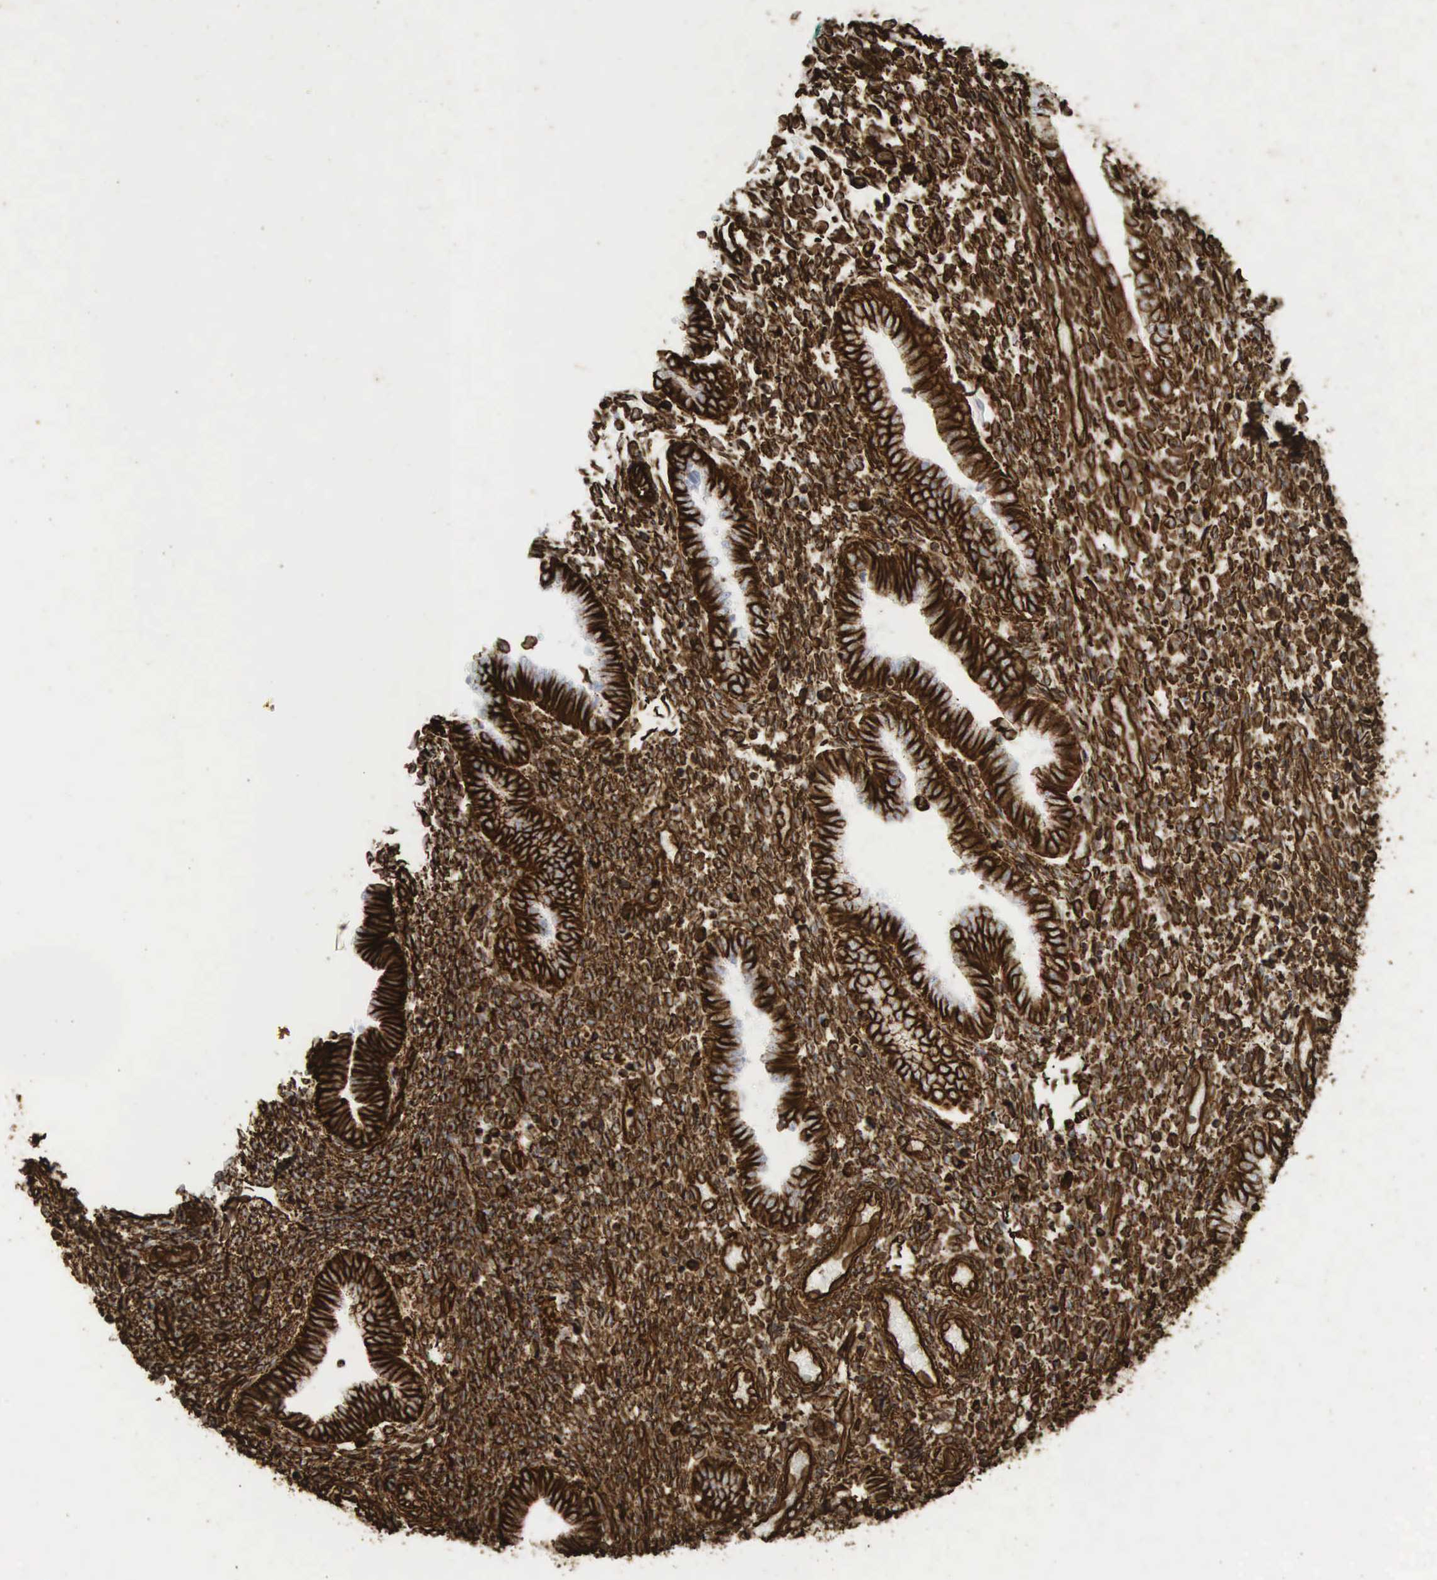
{"staining": {"intensity": "strong", "quantity": ">75%", "location": "cytoplasmic/membranous"}, "tissue": "endometrium", "cell_type": "Cells in endometrial stroma", "image_type": "normal", "snomed": [{"axis": "morphology", "description": "Normal tissue, NOS"}, {"axis": "topography", "description": "Endometrium"}], "caption": "Unremarkable endometrium demonstrates strong cytoplasmic/membranous positivity in about >75% of cells in endometrial stroma.", "gene": "VIM", "patient": {"sex": "female", "age": 36}}